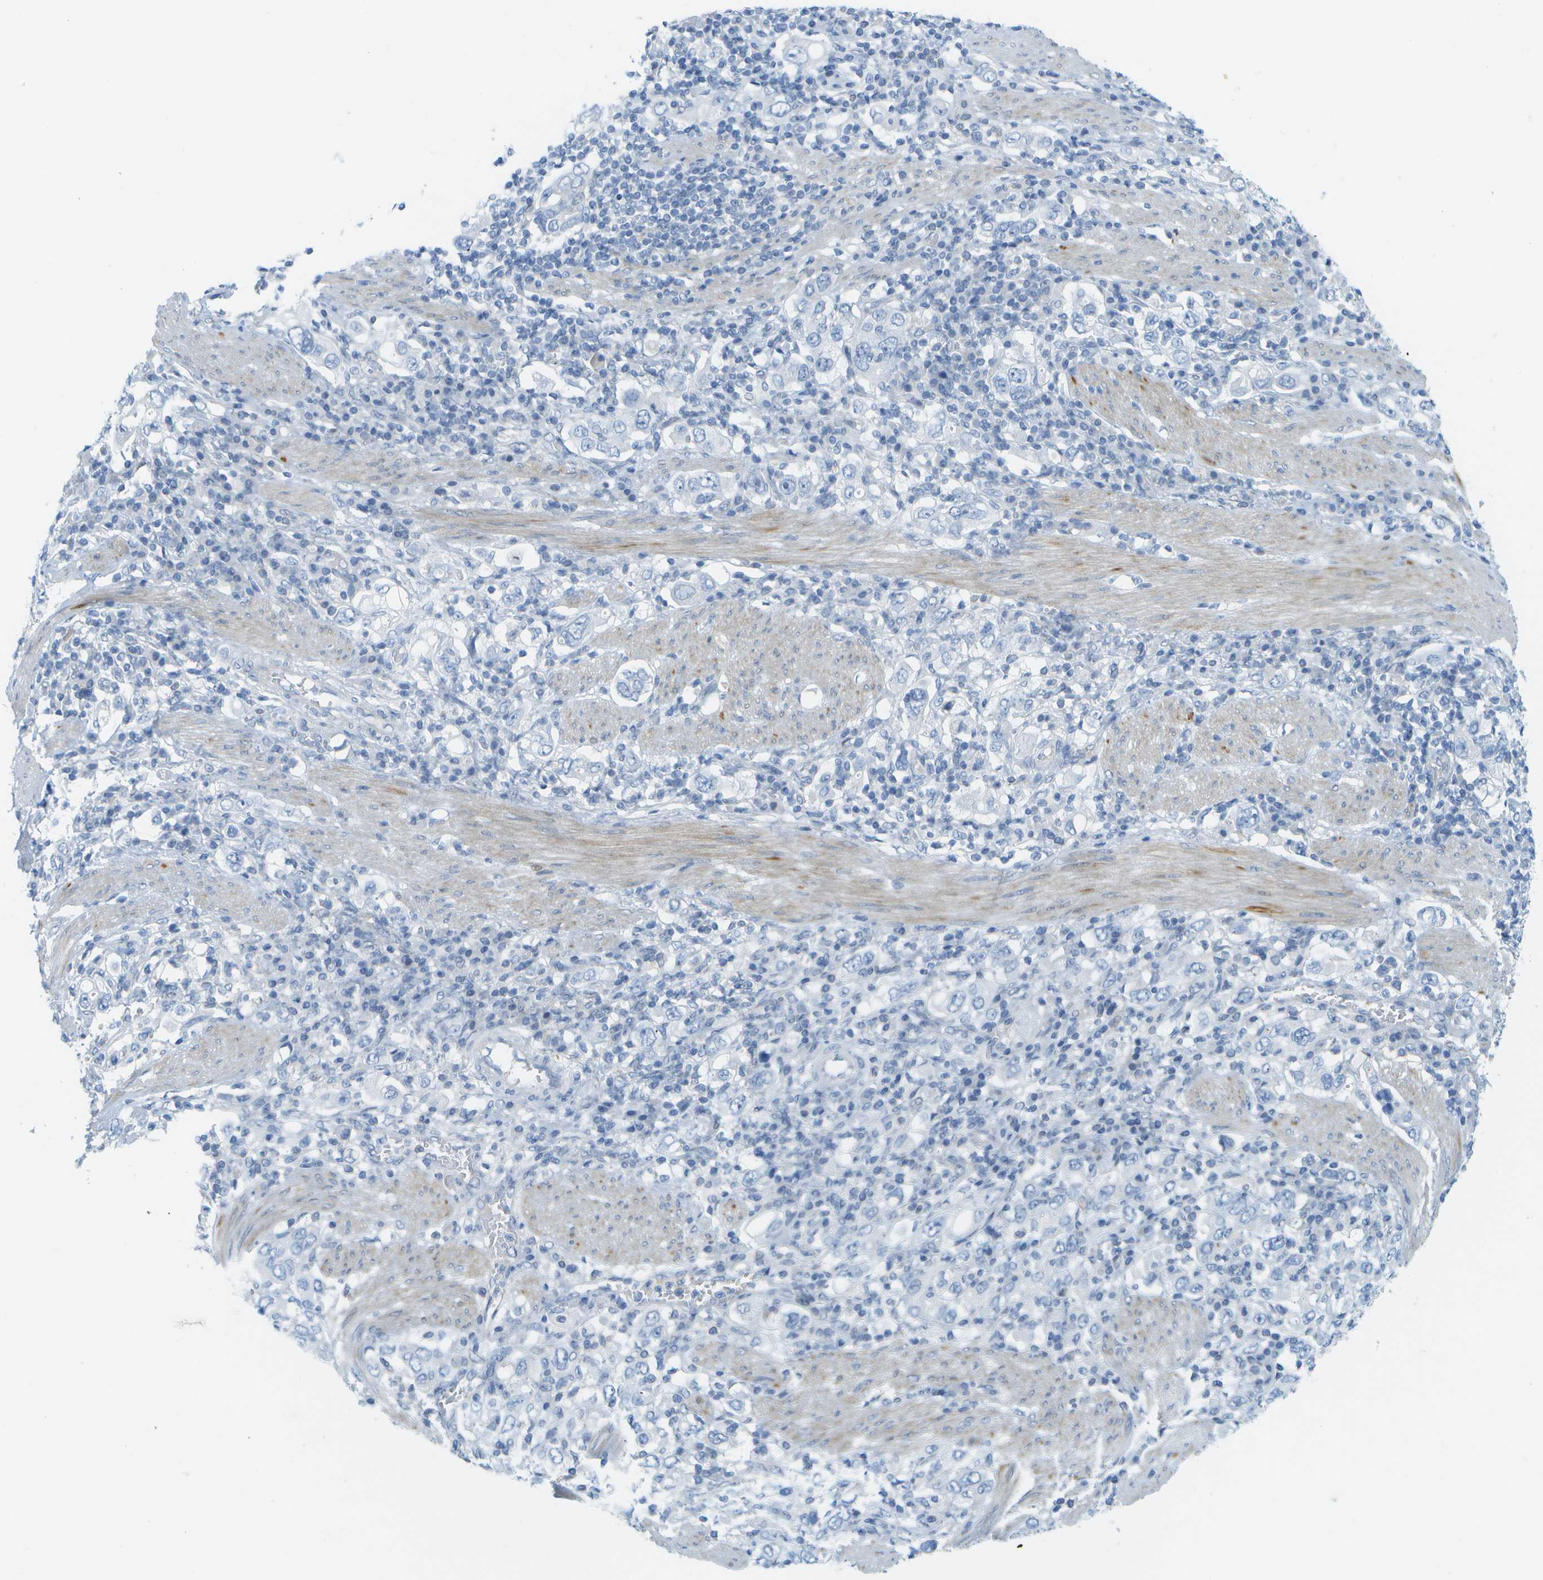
{"staining": {"intensity": "negative", "quantity": "none", "location": "none"}, "tissue": "stomach cancer", "cell_type": "Tumor cells", "image_type": "cancer", "snomed": [{"axis": "morphology", "description": "Adenocarcinoma, NOS"}, {"axis": "topography", "description": "Stomach, upper"}], "caption": "Tumor cells show no significant positivity in stomach cancer.", "gene": "CUL9", "patient": {"sex": "male", "age": 62}}